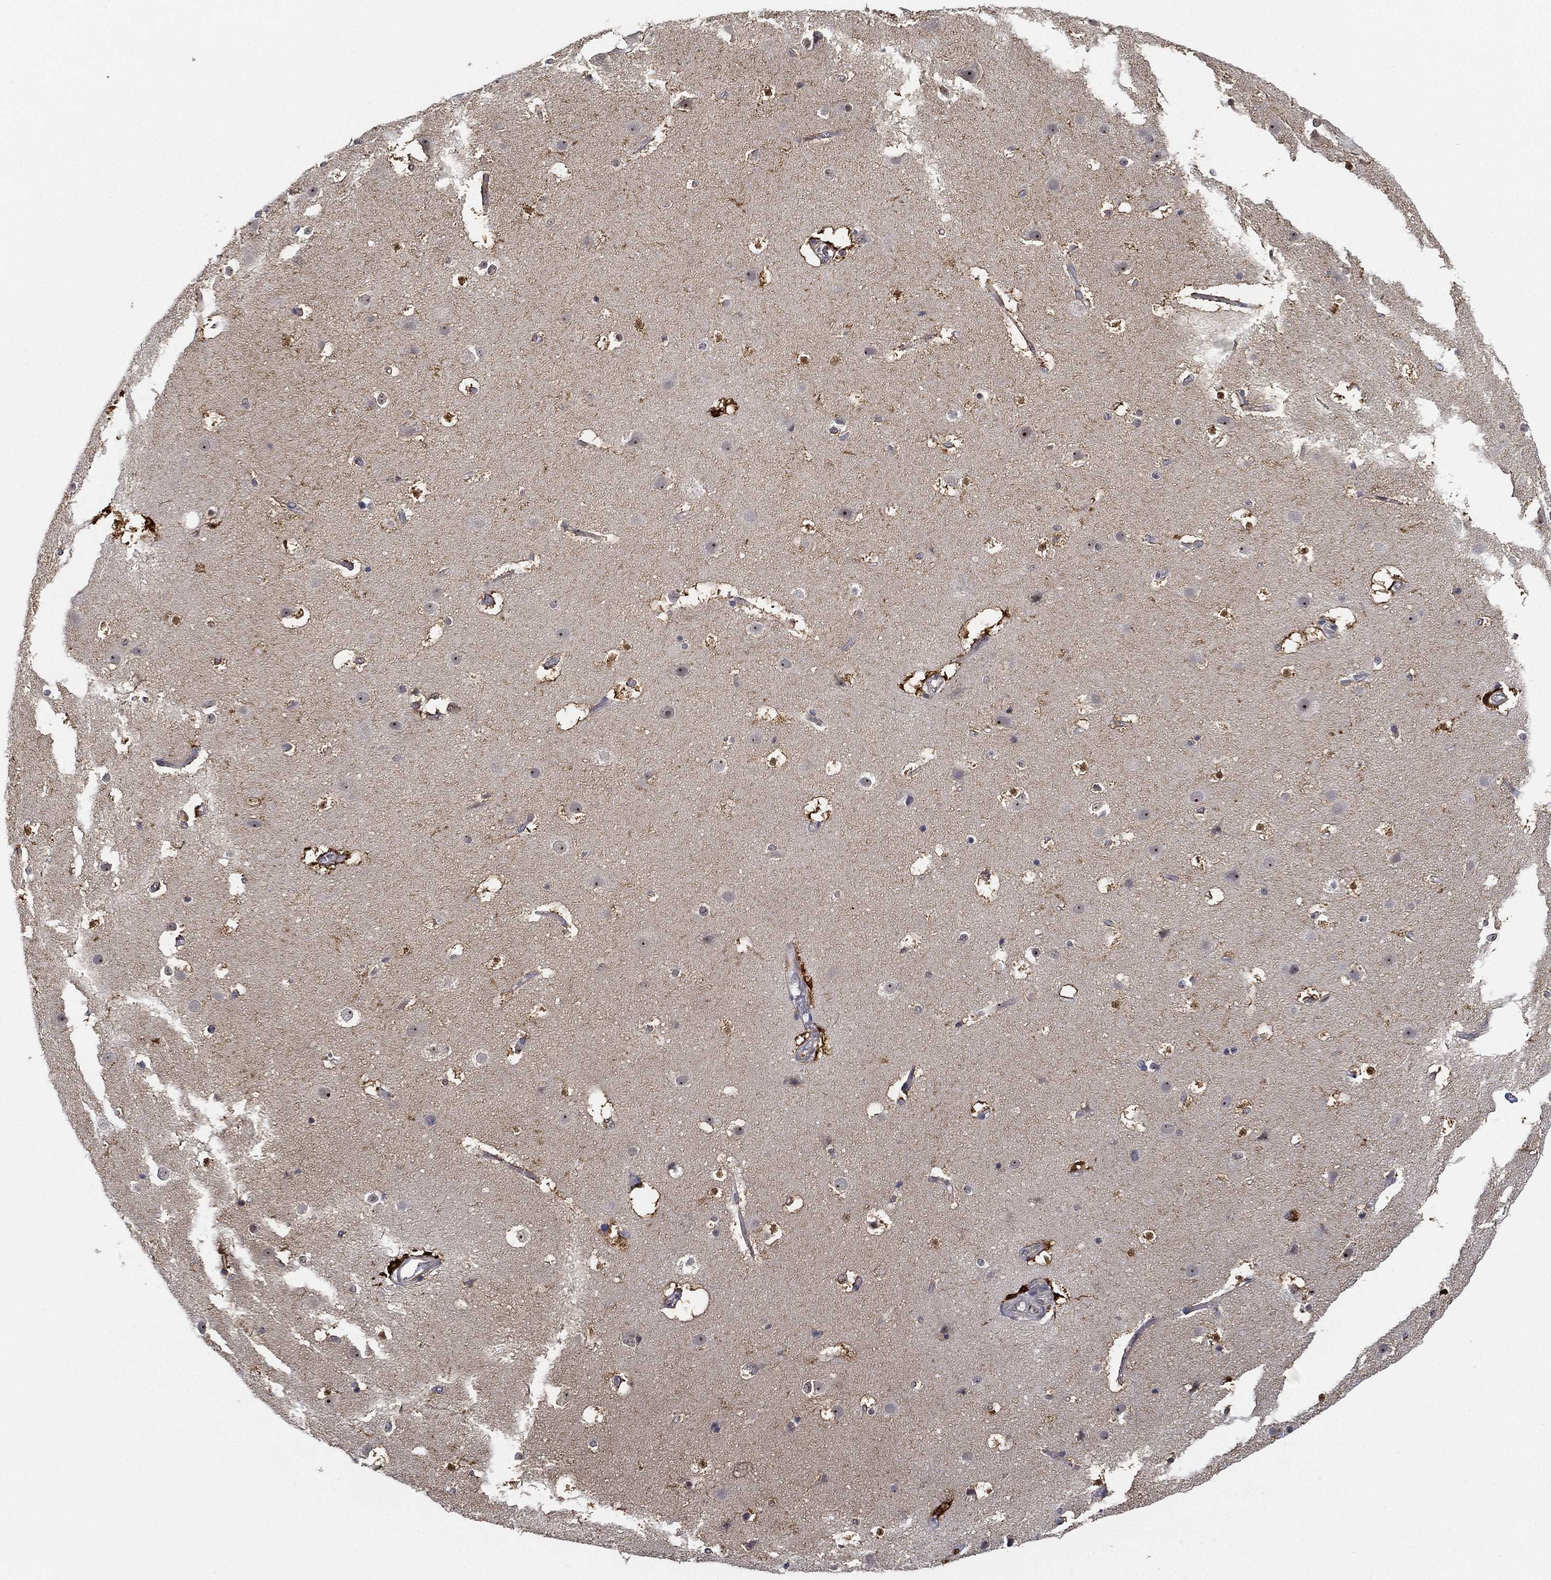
{"staining": {"intensity": "negative", "quantity": "none", "location": "none"}, "tissue": "cerebral cortex", "cell_type": "Endothelial cells", "image_type": "normal", "snomed": [{"axis": "morphology", "description": "Normal tissue, NOS"}, {"axis": "topography", "description": "Cerebral cortex"}], "caption": "A high-resolution photomicrograph shows IHC staining of benign cerebral cortex, which reveals no significant expression in endothelial cells.", "gene": "PPP1R16B", "patient": {"sex": "female", "age": 52}}